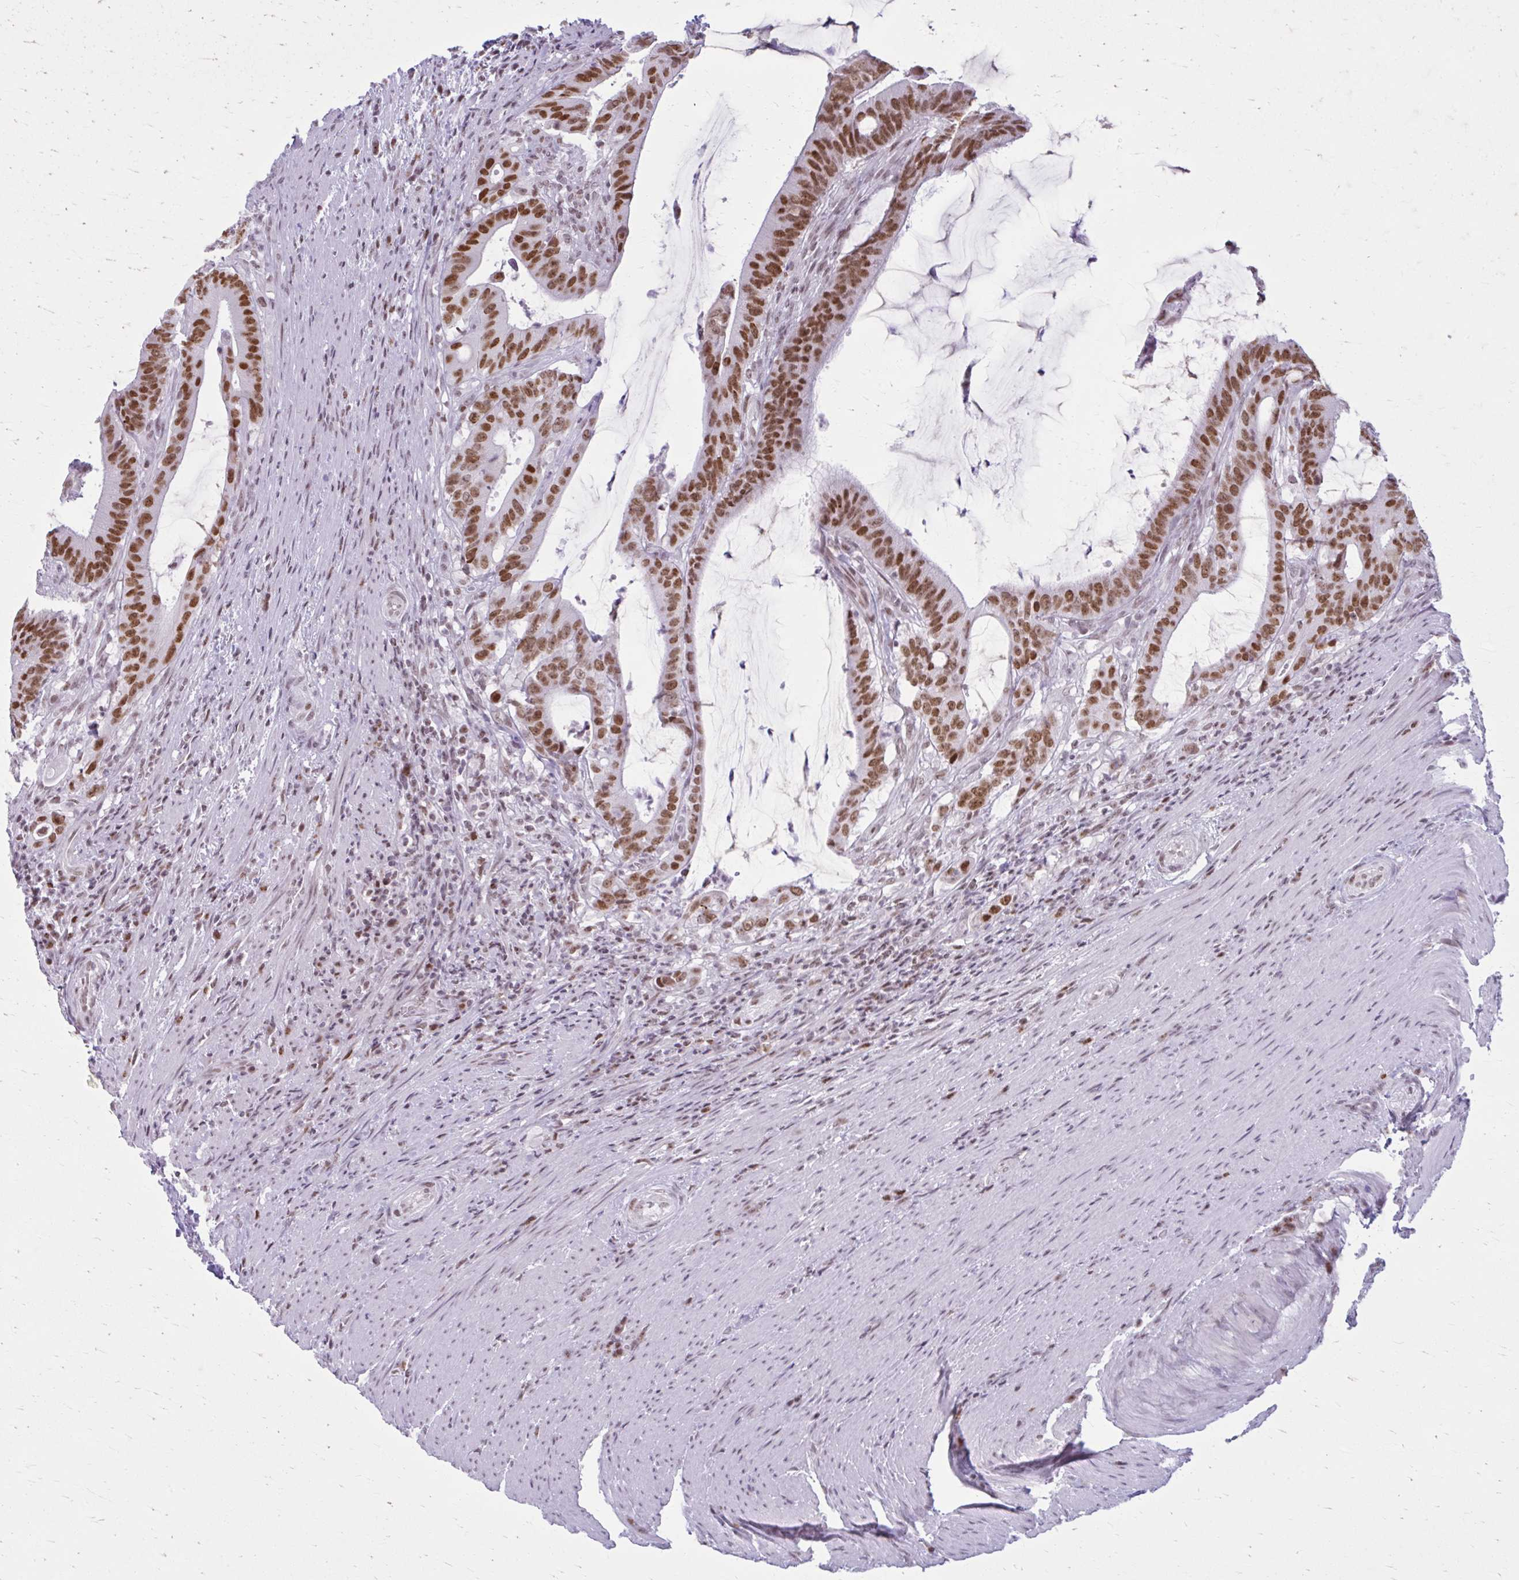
{"staining": {"intensity": "moderate", "quantity": ">75%", "location": "nuclear"}, "tissue": "colorectal cancer", "cell_type": "Tumor cells", "image_type": "cancer", "snomed": [{"axis": "morphology", "description": "Adenocarcinoma, NOS"}, {"axis": "topography", "description": "Colon"}], "caption": "Human colorectal cancer stained with a protein marker exhibits moderate staining in tumor cells.", "gene": "PABIR1", "patient": {"sex": "female", "age": 43}}